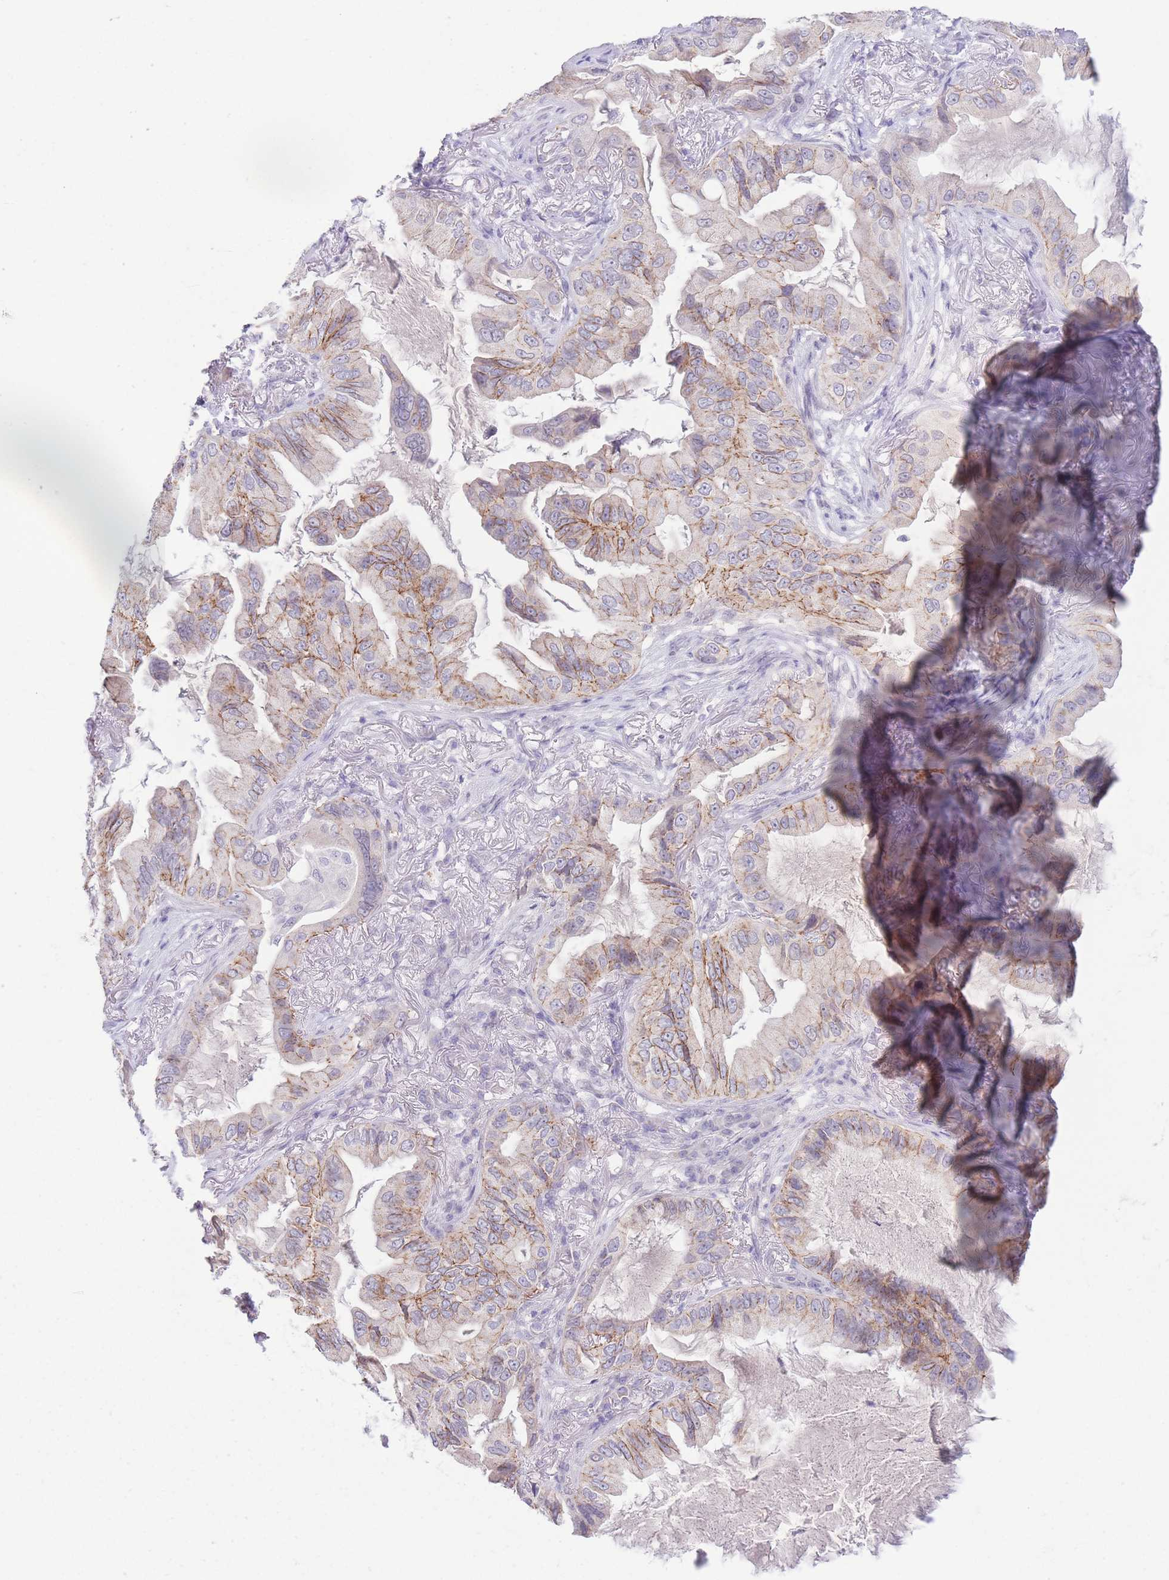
{"staining": {"intensity": "moderate", "quantity": "<25%", "location": "cytoplasmic/membranous"}, "tissue": "lung cancer", "cell_type": "Tumor cells", "image_type": "cancer", "snomed": [{"axis": "morphology", "description": "Adenocarcinoma, NOS"}, {"axis": "topography", "description": "Lung"}], "caption": "Lung cancer (adenocarcinoma) tissue shows moderate cytoplasmic/membranous staining in approximately <25% of tumor cells", "gene": "LCLAT1", "patient": {"sex": "female", "age": 69}}